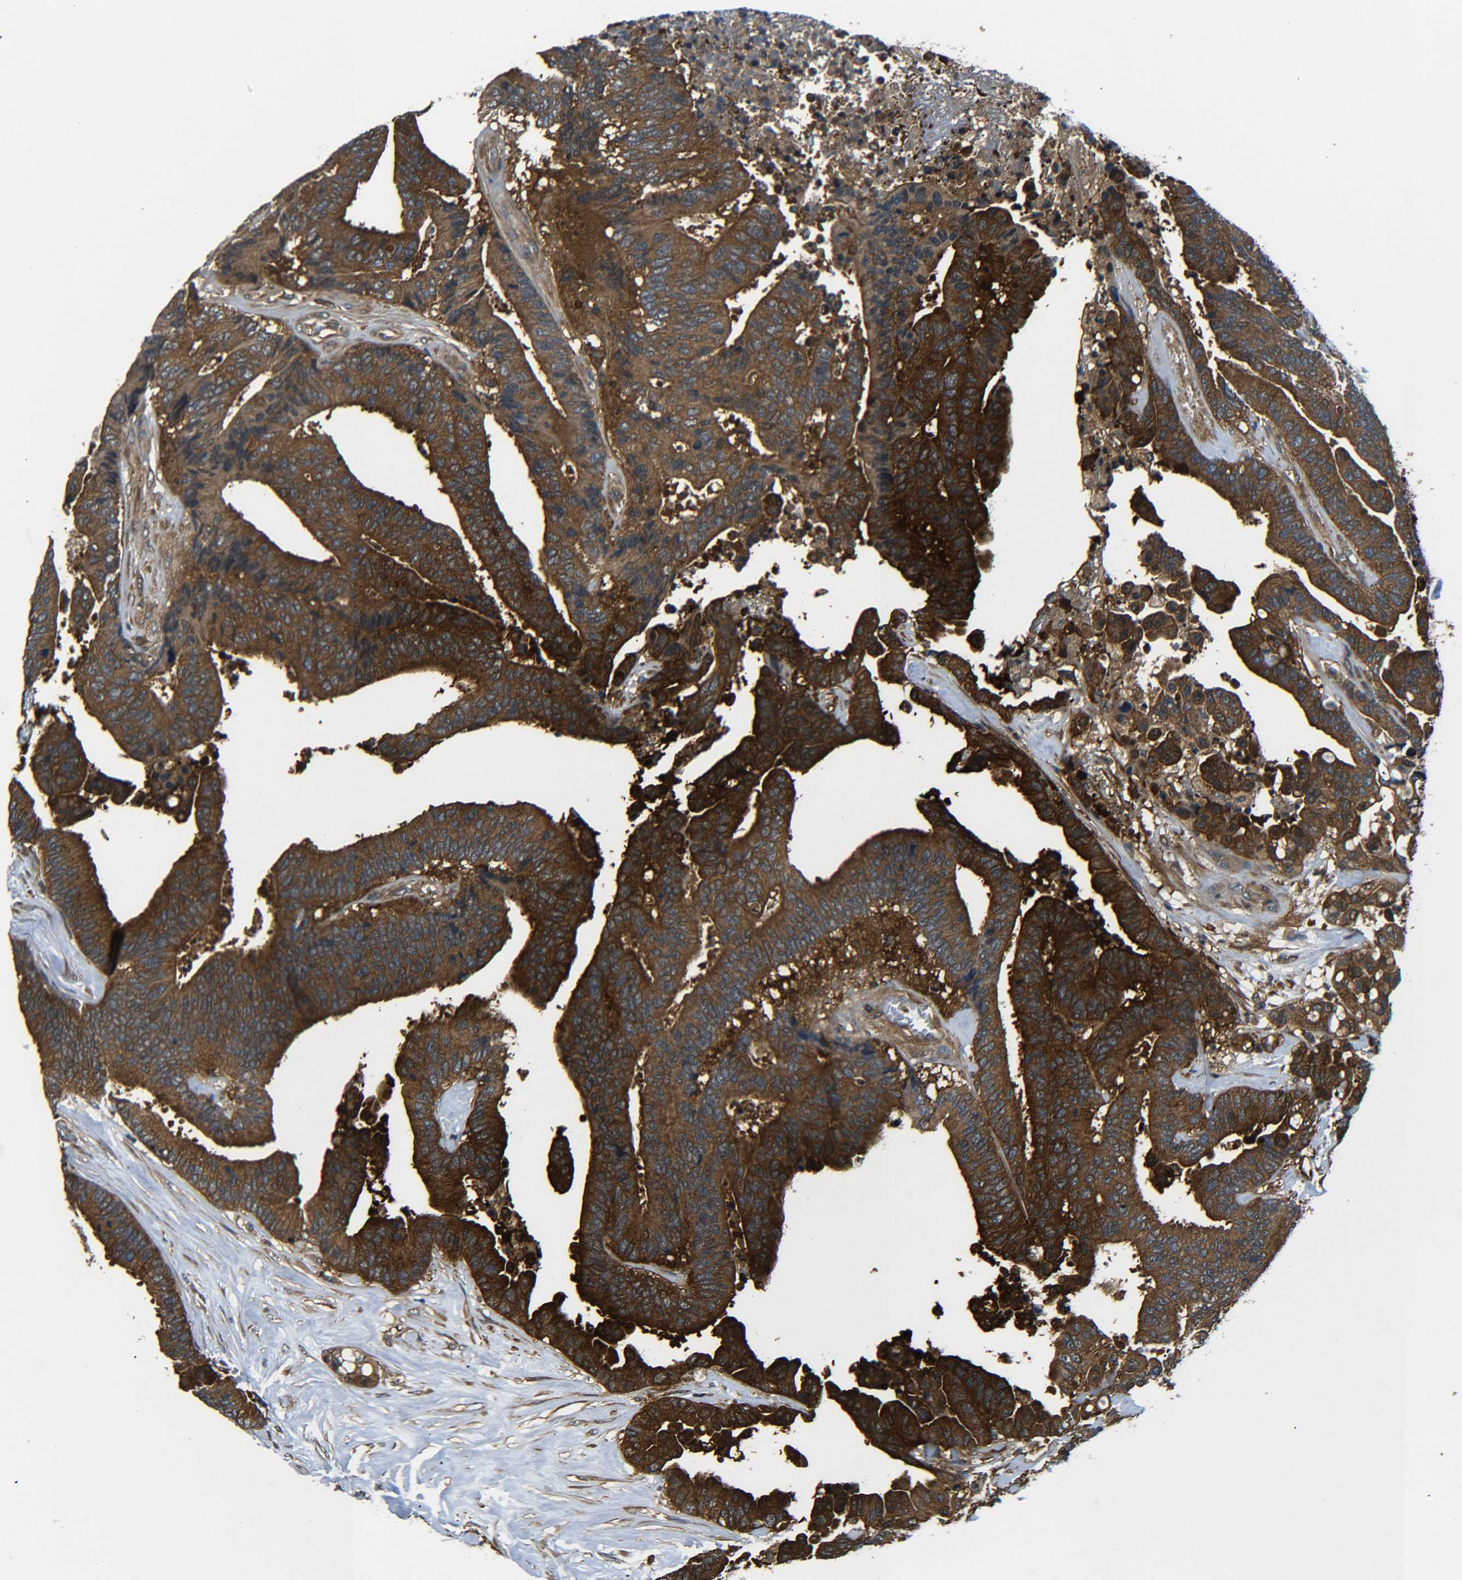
{"staining": {"intensity": "strong", "quantity": ">75%", "location": "cytoplasmic/membranous"}, "tissue": "colorectal cancer", "cell_type": "Tumor cells", "image_type": "cancer", "snomed": [{"axis": "morphology", "description": "Normal tissue, NOS"}, {"axis": "morphology", "description": "Adenocarcinoma, NOS"}, {"axis": "topography", "description": "Colon"}], "caption": "Protein positivity by immunohistochemistry shows strong cytoplasmic/membranous positivity in approximately >75% of tumor cells in colorectal cancer (adenocarcinoma).", "gene": "PREB", "patient": {"sex": "male", "age": 82}}